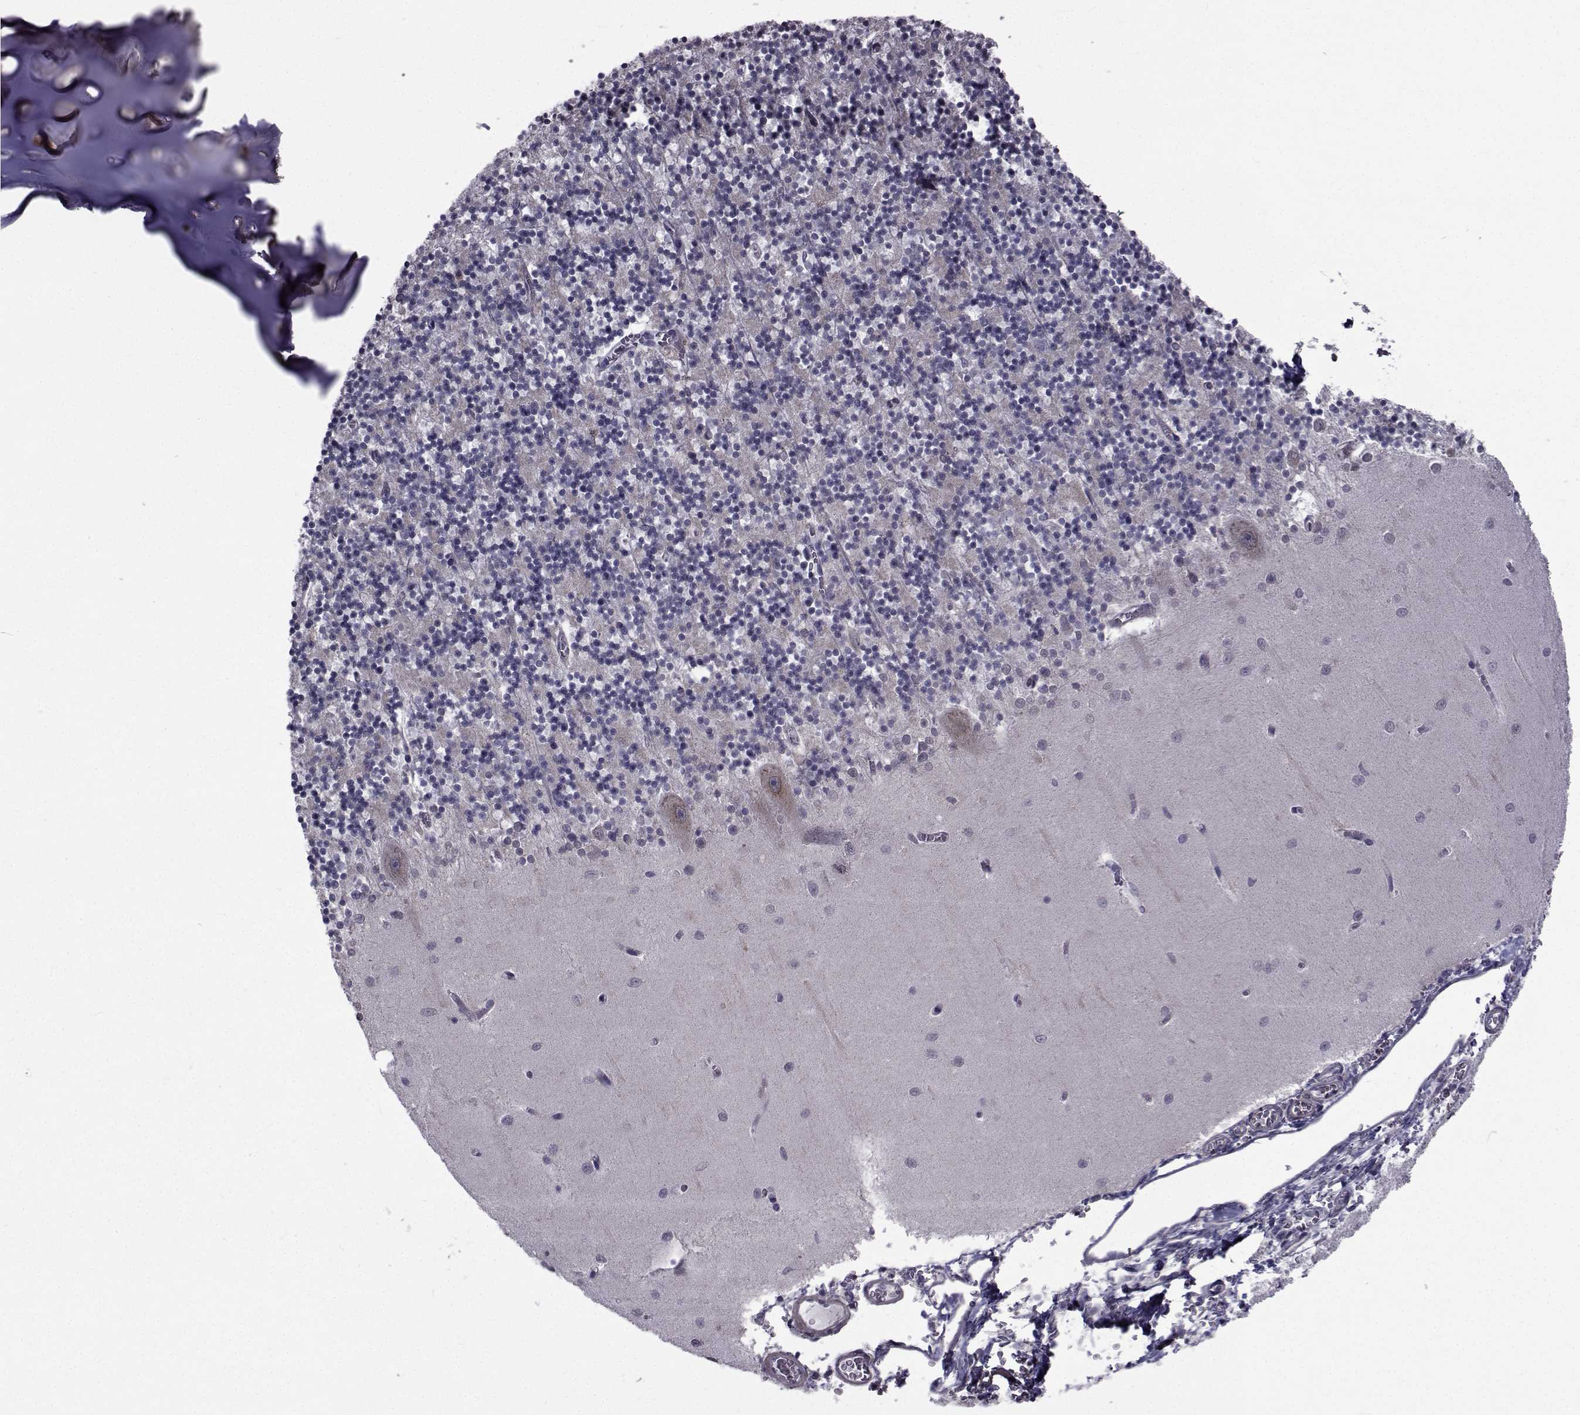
{"staining": {"intensity": "negative", "quantity": "none", "location": "none"}, "tissue": "cerebellum", "cell_type": "Cells in granular layer", "image_type": "normal", "snomed": [{"axis": "morphology", "description": "Normal tissue, NOS"}, {"axis": "topography", "description": "Cerebellum"}], "caption": "The immunohistochemistry image has no significant positivity in cells in granular layer of cerebellum.", "gene": "CFAP74", "patient": {"sex": "female", "age": 64}}